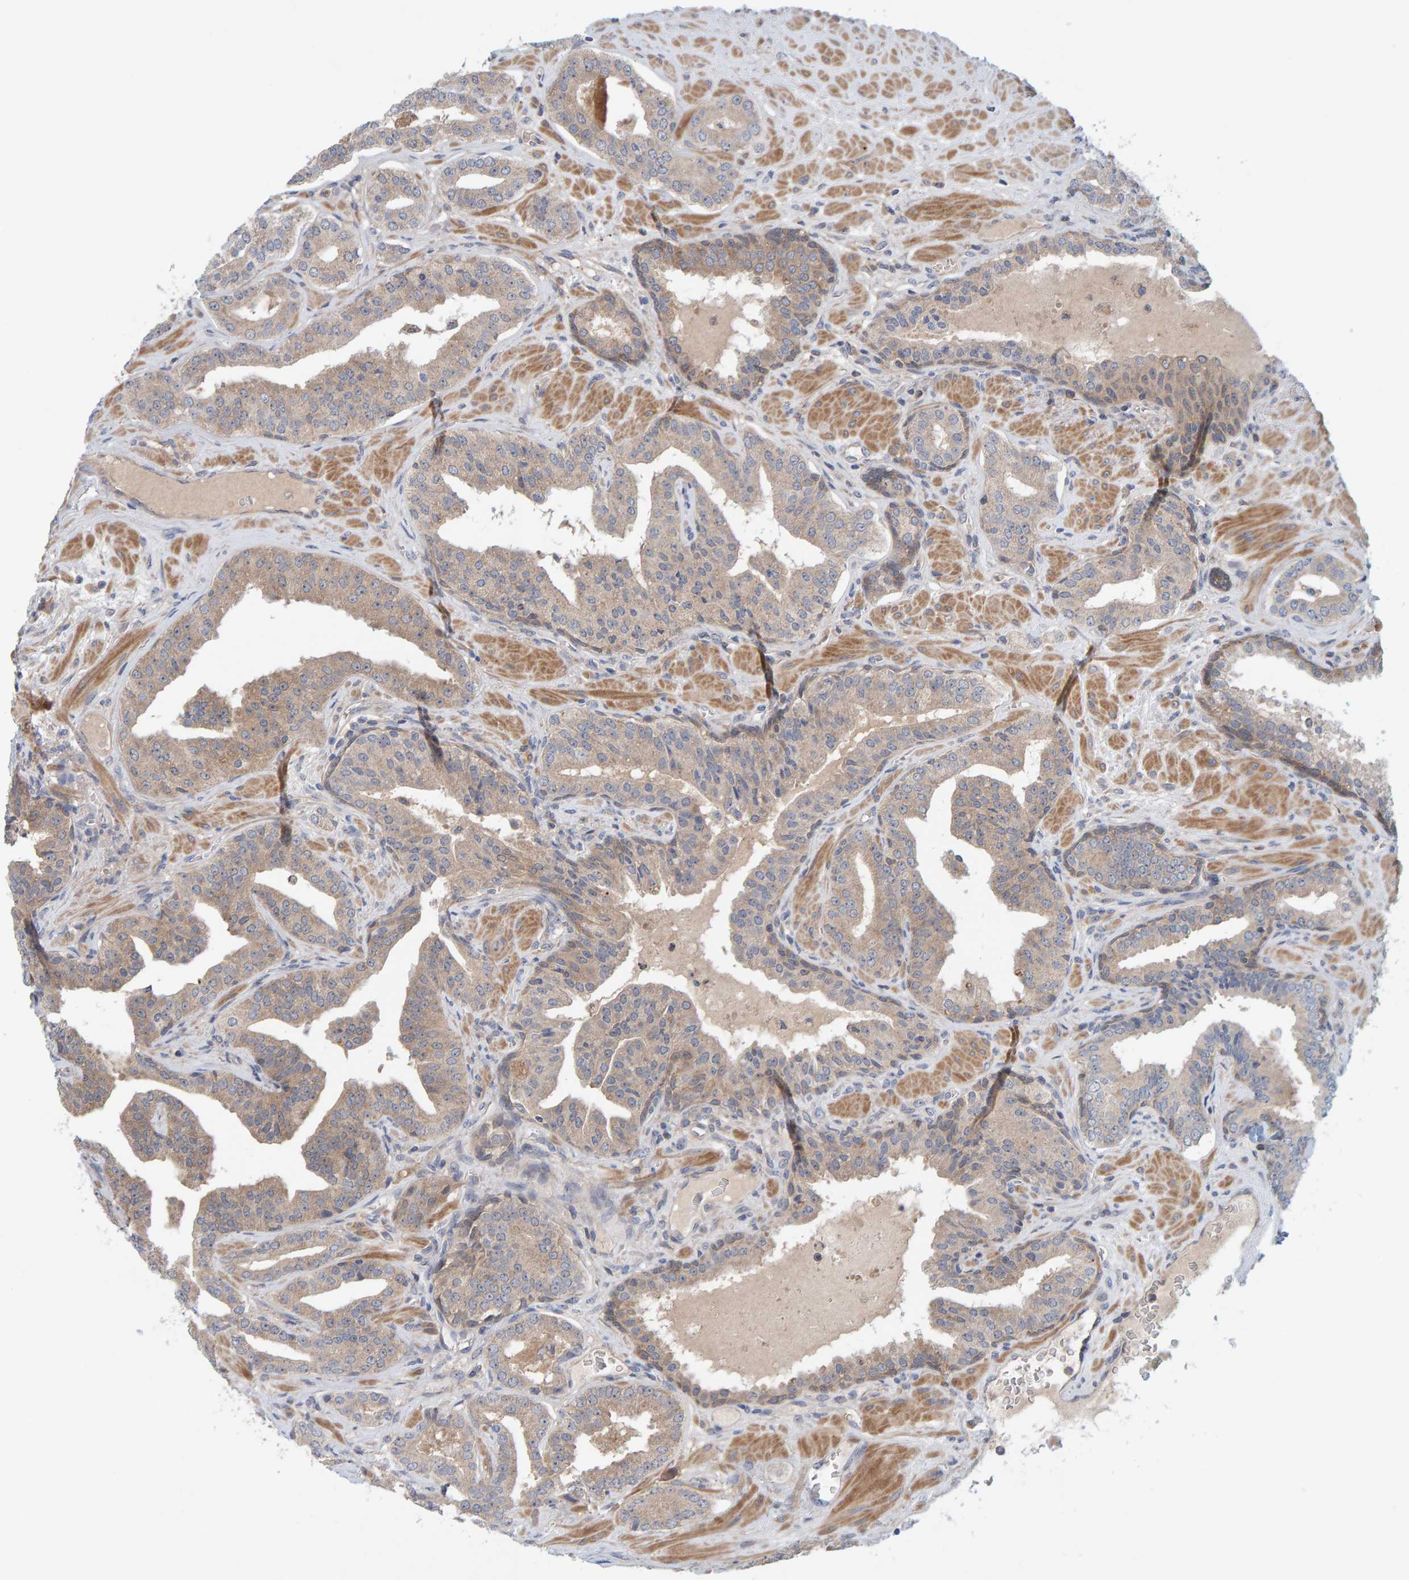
{"staining": {"intensity": "weak", "quantity": ">75%", "location": "cytoplasmic/membranous"}, "tissue": "prostate cancer", "cell_type": "Tumor cells", "image_type": "cancer", "snomed": [{"axis": "morphology", "description": "Adenocarcinoma, Low grade"}, {"axis": "topography", "description": "Prostate"}], "caption": "Immunohistochemistry micrograph of human prostate cancer stained for a protein (brown), which displays low levels of weak cytoplasmic/membranous staining in about >75% of tumor cells.", "gene": "TATDN1", "patient": {"sex": "male", "age": 62}}